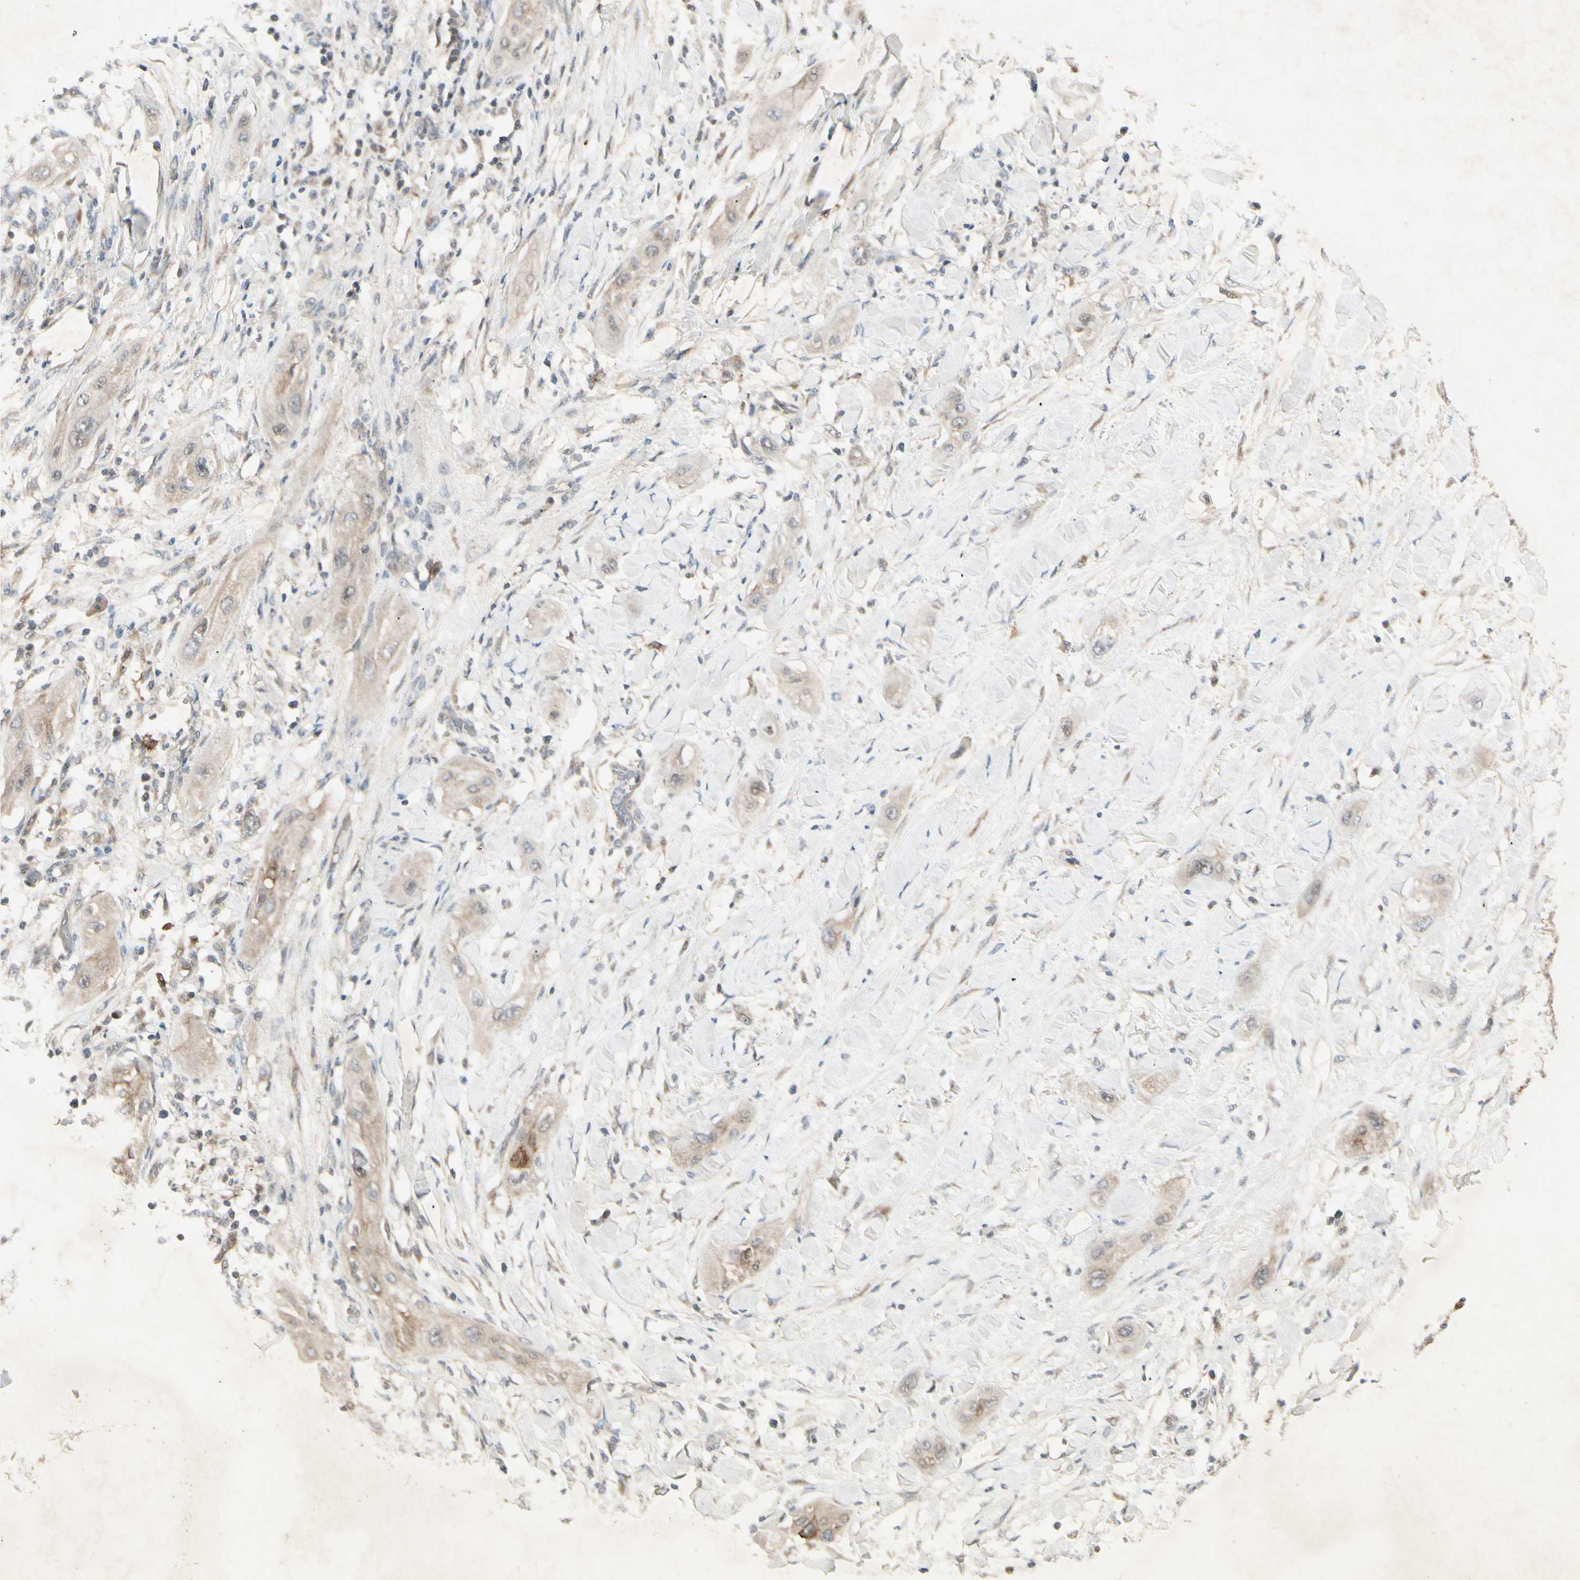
{"staining": {"intensity": "weak", "quantity": "<25%", "location": "cytoplasmic/membranous"}, "tissue": "lung cancer", "cell_type": "Tumor cells", "image_type": "cancer", "snomed": [{"axis": "morphology", "description": "Squamous cell carcinoma, NOS"}, {"axis": "topography", "description": "Lung"}], "caption": "Immunohistochemical staining of lung cancer (squamous cell carcinoma) displays no significant positivity in tumor cells.", "gene": "FHDC1", "patient": {"sex": "female", "age": 47}}